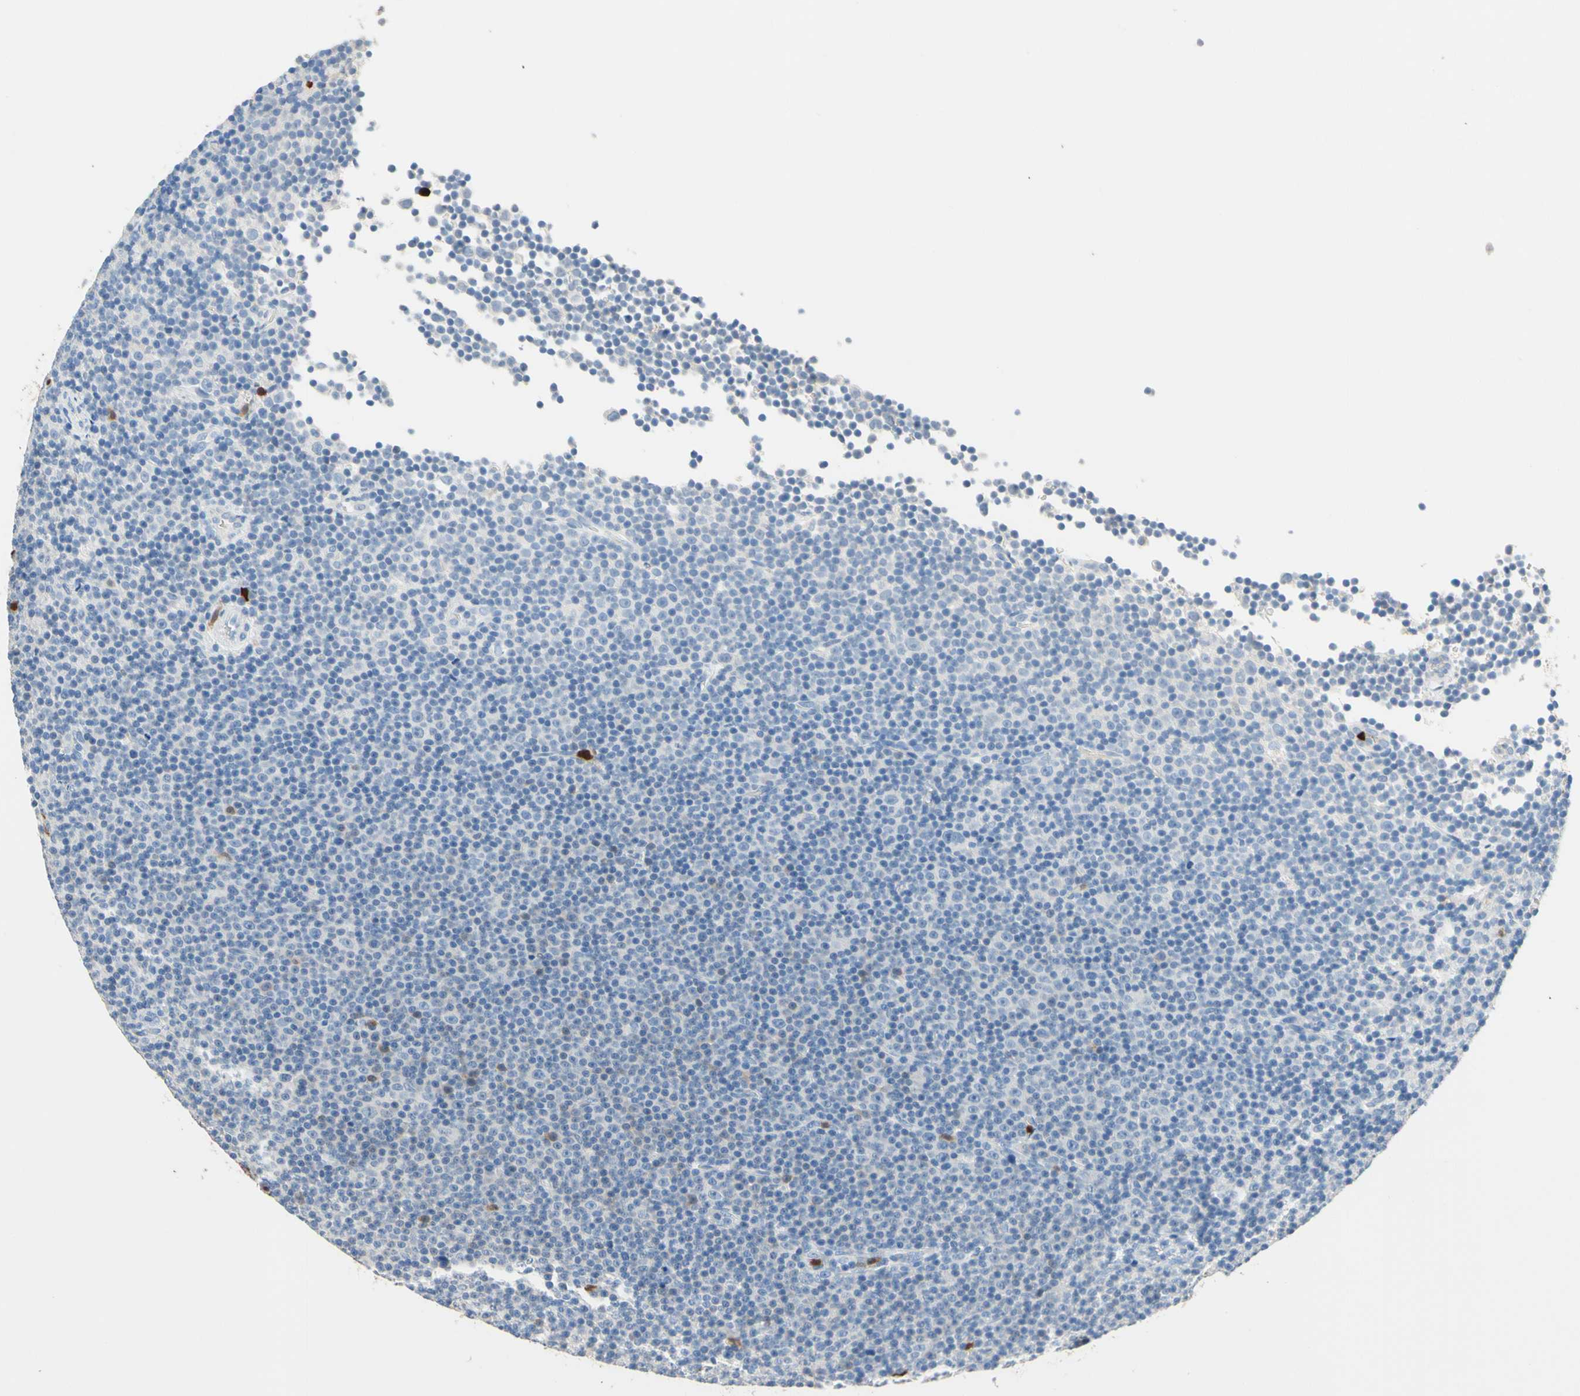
{"staining": {"intensity": "negative", "quantity": "none", "location": "none"}, "tissue": "lymphoma", "cell_type": "Tumor cells", "image_type": "cancer", "snomed": [{"axis": "morphology", "description": "Malignant lymphoma, non-Hodgkin's type, Low grade"}, {"axis": "topography", "description": "Lymph node"}], "caption": "Immunohistochemistry (IHC) histopathology image of neoplastic tissue: human malignant lymphoma, non-Hodgkin's type (low-grade) stained with DAB displays no significant protein staining in tumor cells.", "gene": "NFKBIZ", "patient": {"sex": "female", "age": 67}}